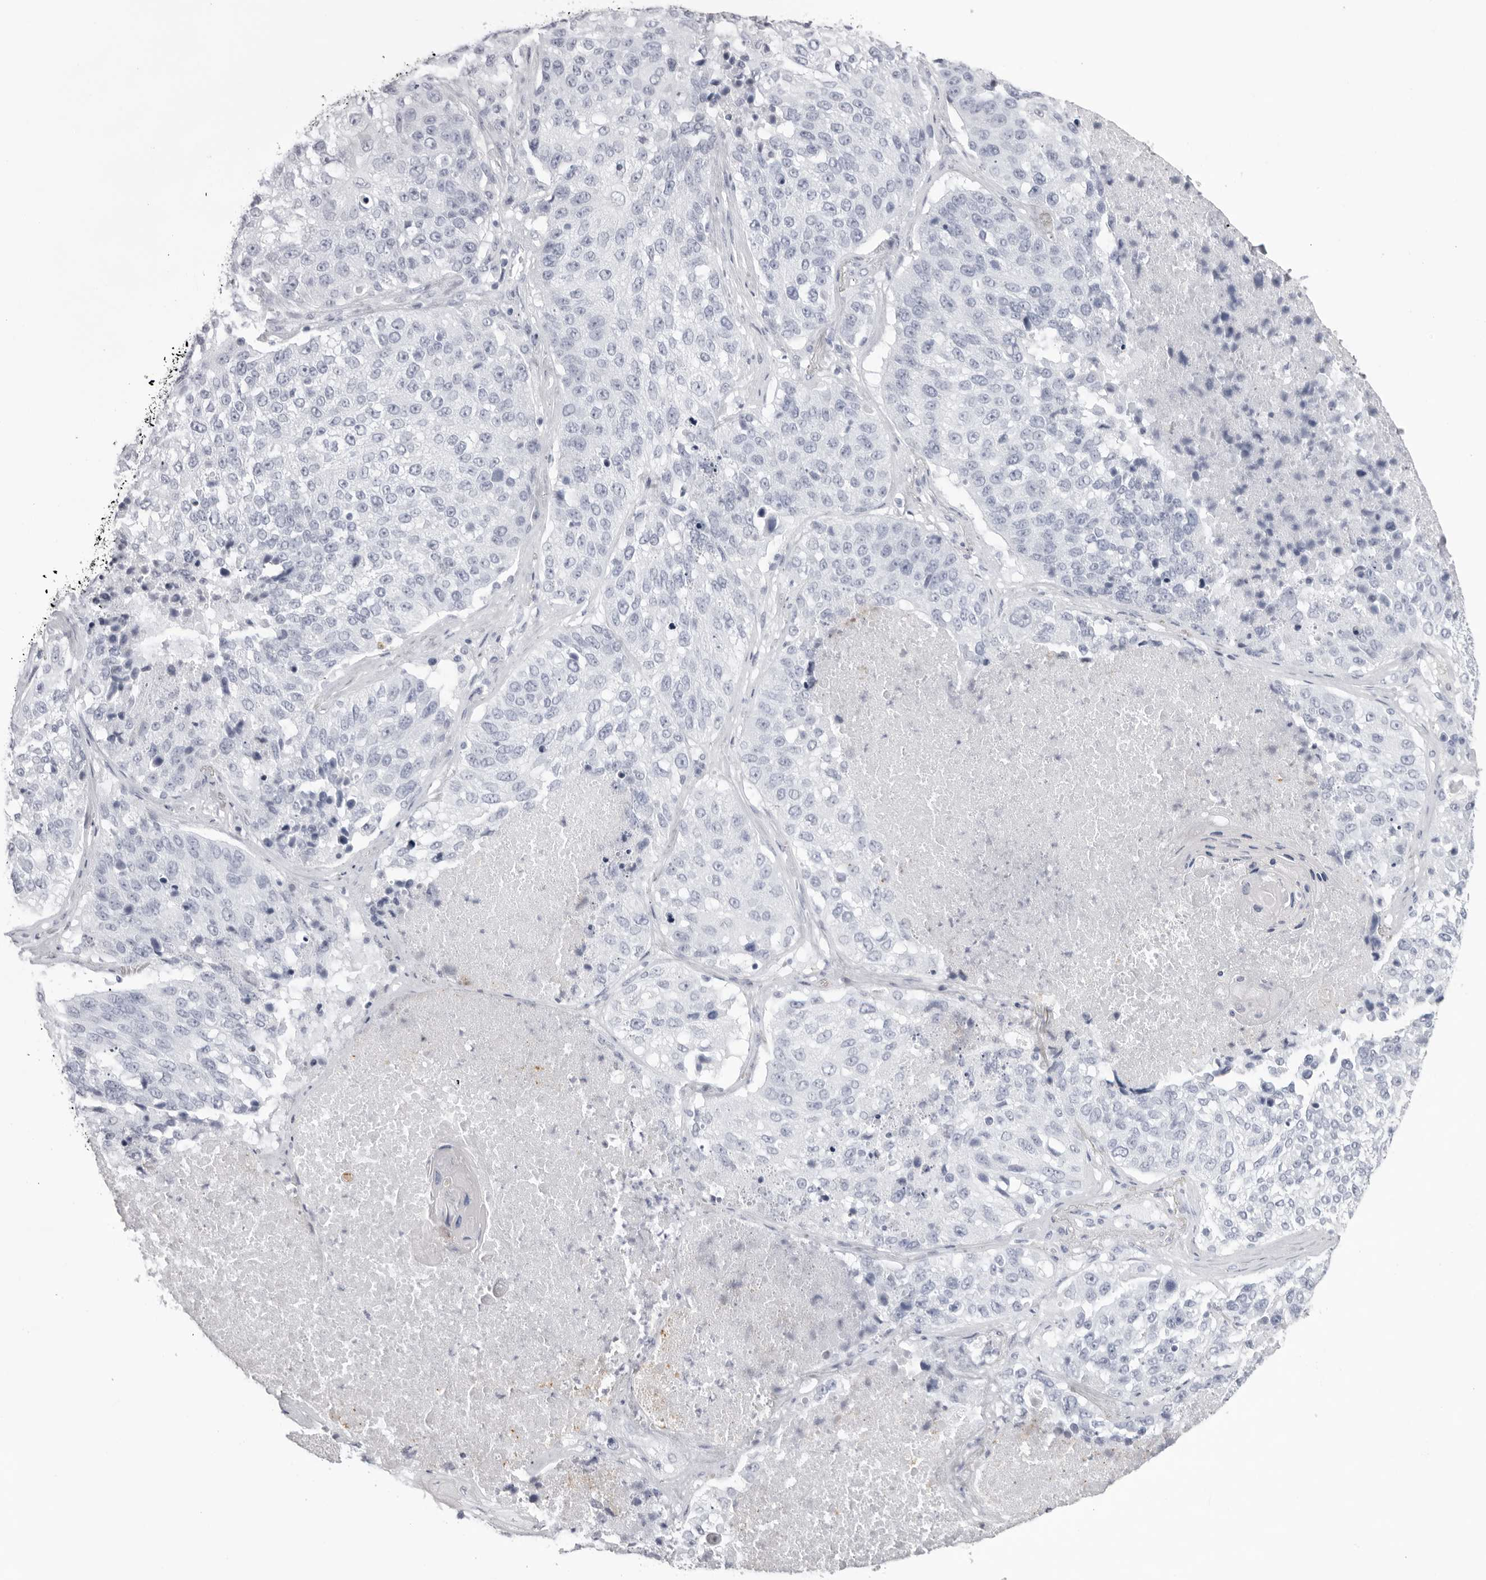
{"staining": {"intensity": "negative", "quantity": "none", "location": "none"}, "tissue": "lung cancer", "cell_type": "Tumor cells", "image_type": "cancer", "snomed": [{"axis": "morphology", "description": "Squamous cell carcinoma, NOS"}, {"axis": "topography", "description": "Lung"}], "caption": "Immunohistochemistry histopathology image of neoplastic tissue: lung squamous cell carcinoma stained with DAB (3,3'-diaminobenzidine) demonstrates no significant protein positivity in tumor cells.", "gene": "TMOD4", "patient": {"sex": "male", "age": 61}}